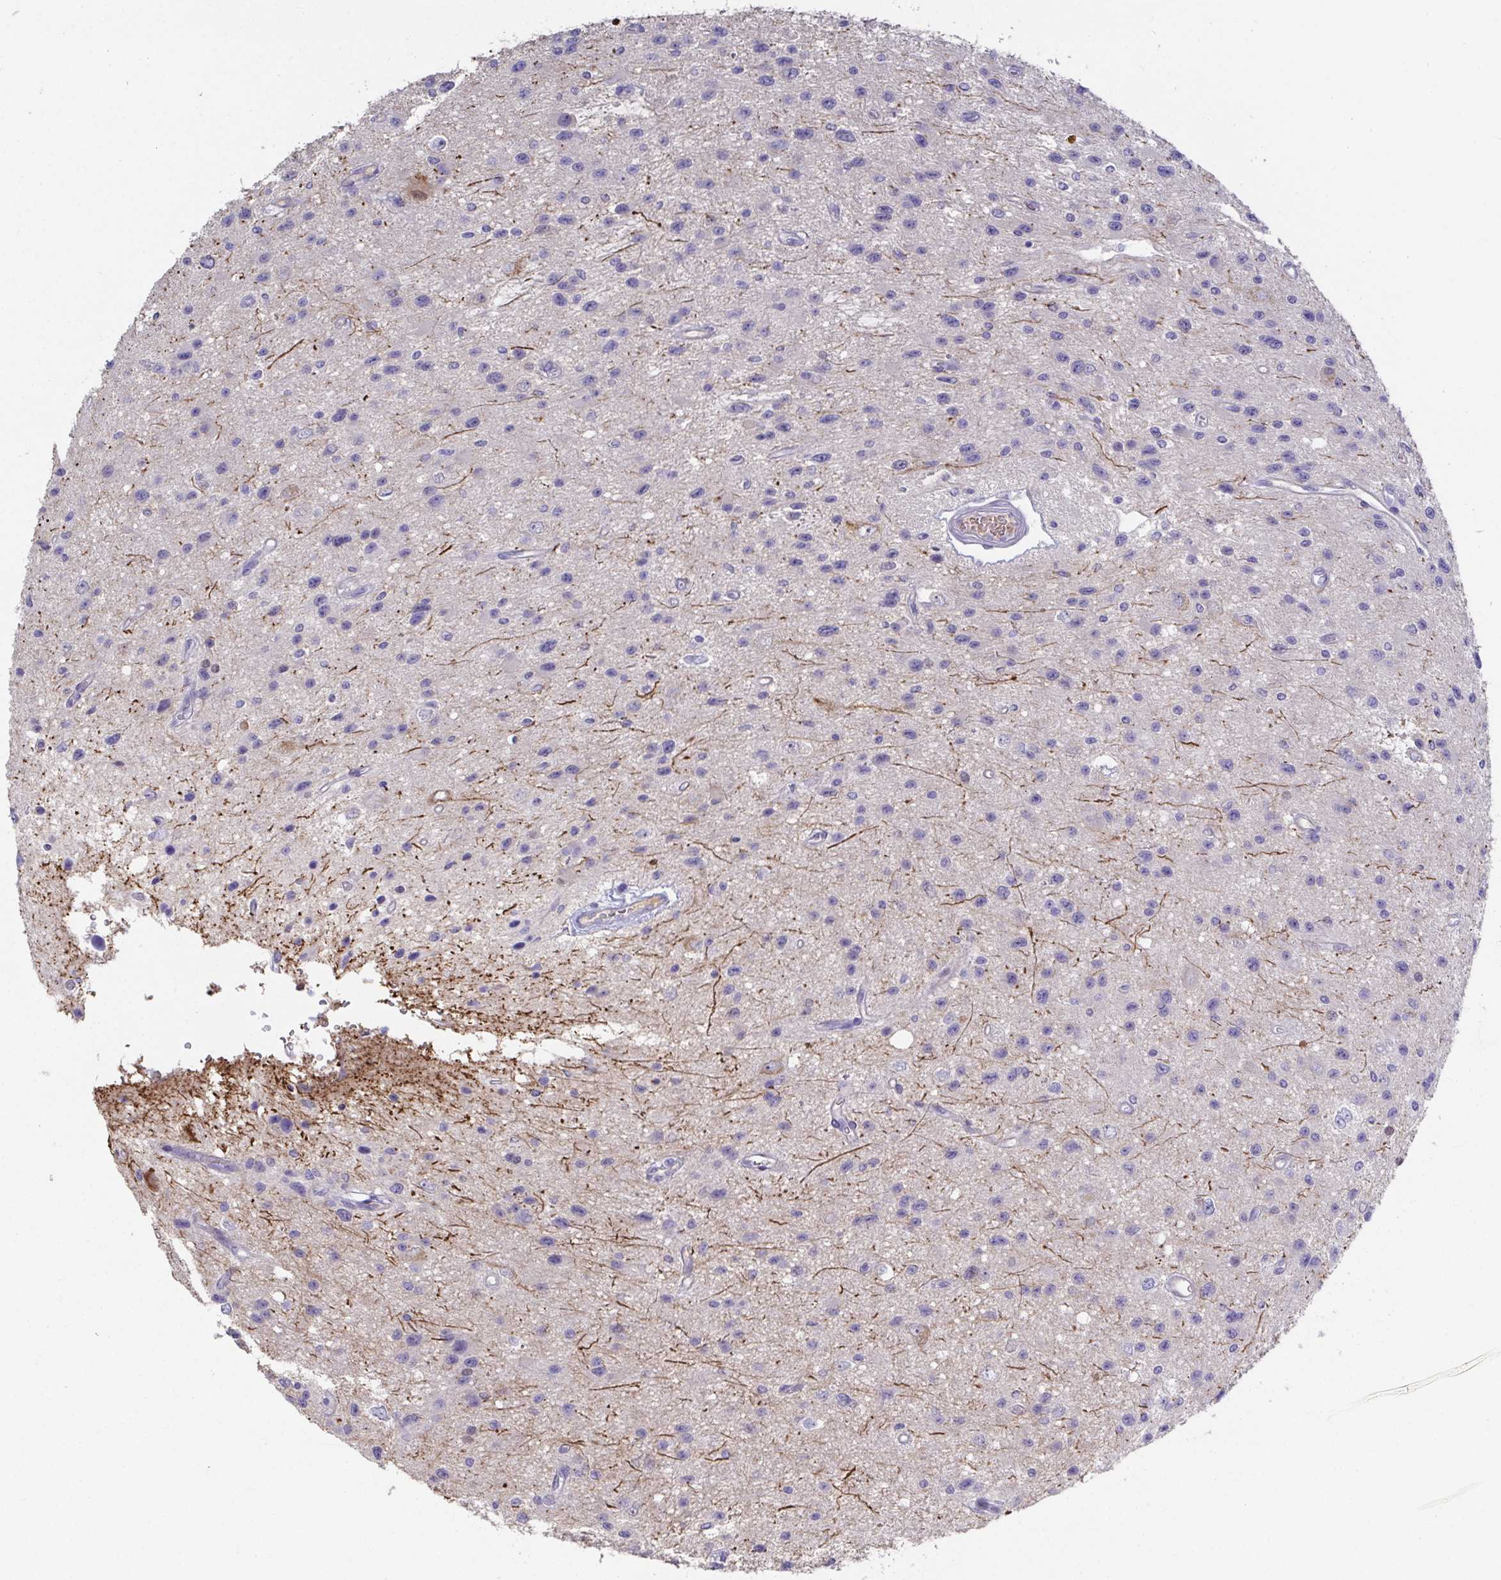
{"staining": {"intensity": "negative", "quantity": "none", "location": "none"}, "tissue": "glioma", "cell_type": "Tumor cells", "image_type": "cancer", "snomed": [{"axis": "morphology", "description": "Glioma, malignant, Low grade"}, {"axis": "topography", "description": "Brain"}], "caption": "Malignant low-grade glioma was stained to show a protein in brown. There is no significant positivity in tumor cells.", "gene": "ANO5", "patient": {"sex": "male", "age": 43}}